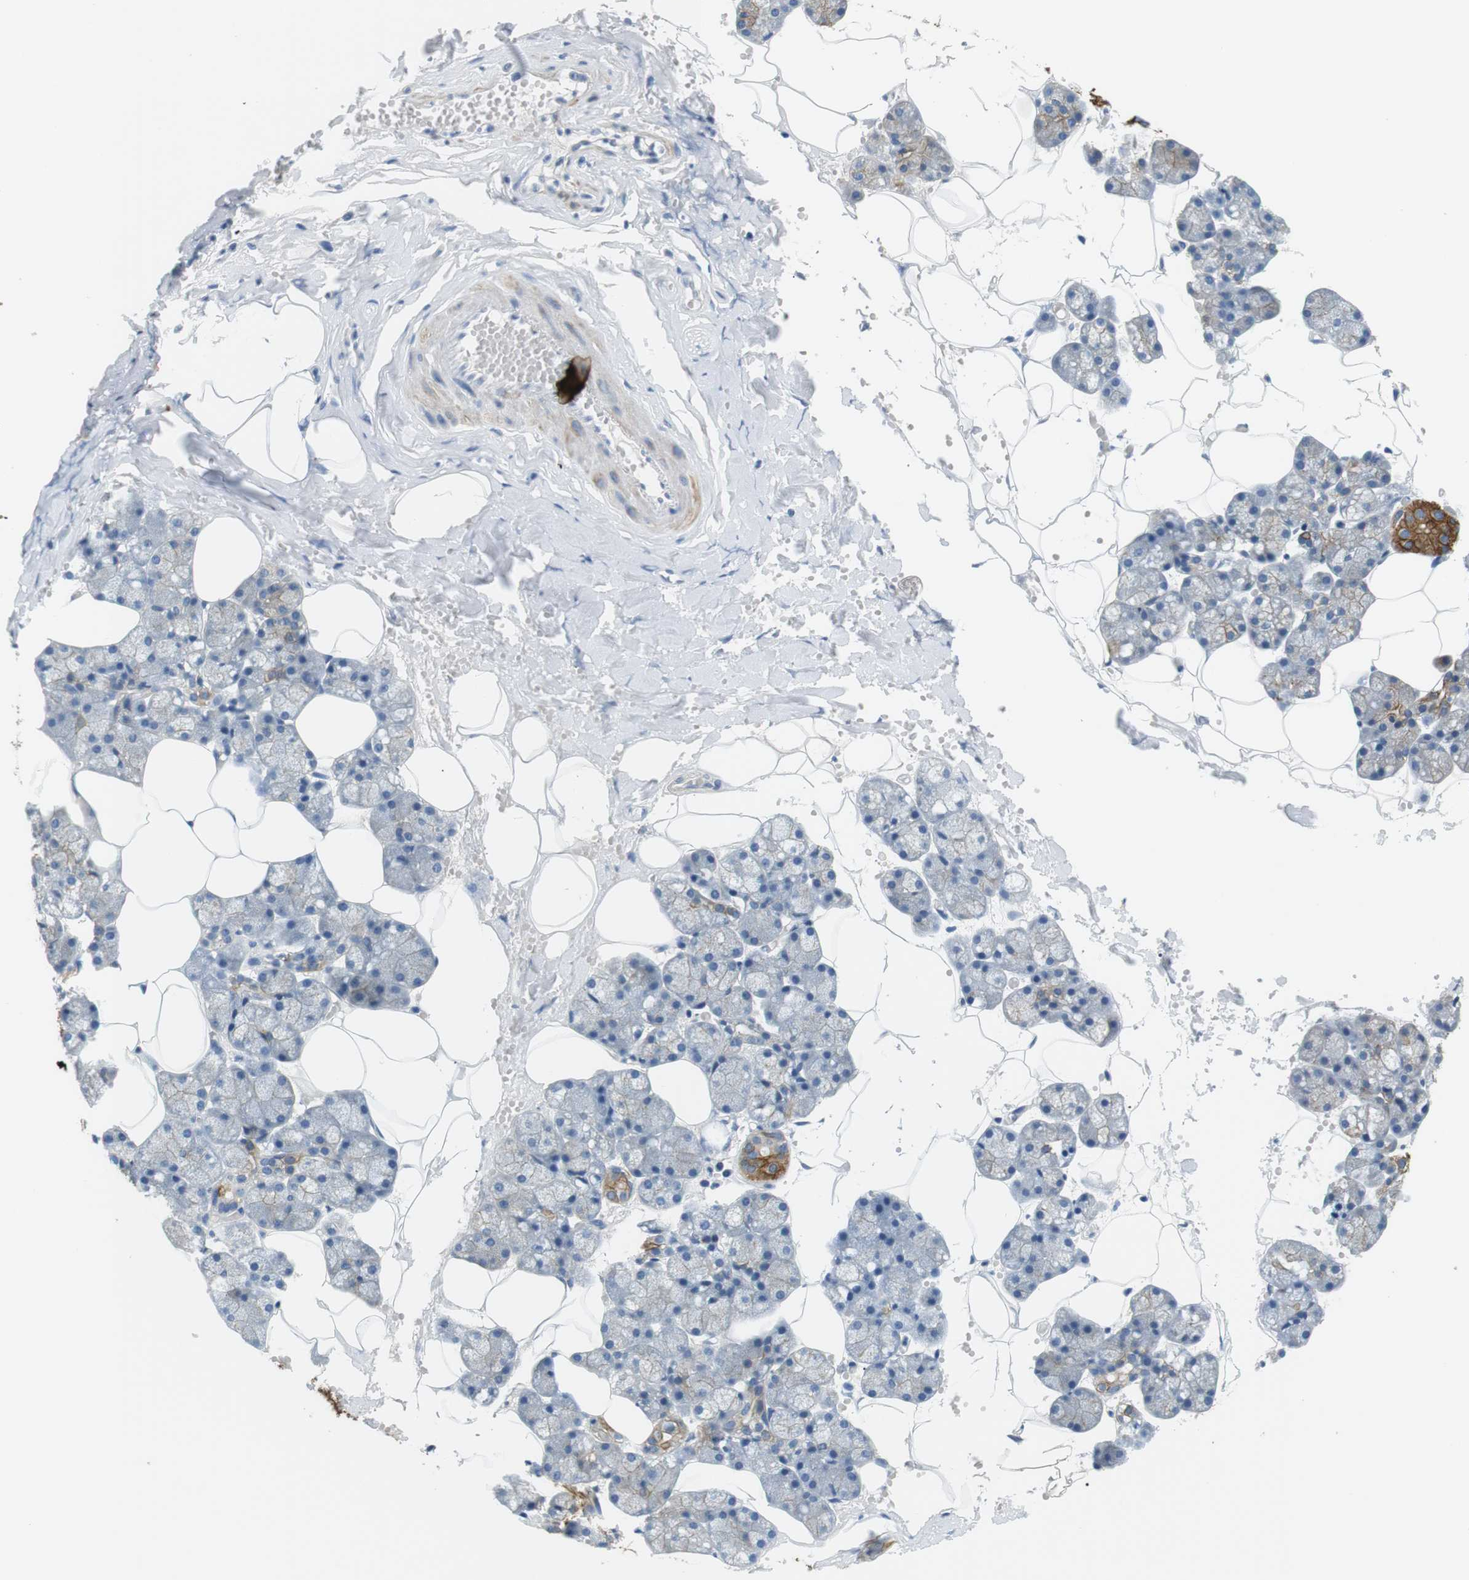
{"staining": {"intensity": "moderate", "quantity": "25%-75%", "location": "cytoplasmic/membranous"}, "tissue": "salivary gland", "cell_type": "Glandular cells", "image_type": "normal", "snomed": [{"axis": "morphology", "description": "Normal tissue, NOS"}, {"axis": "topography", "description": "Salivary gland"}], "caption": "Immunohistochemical staining of unremarkable human salivary gland exhibits 25%-75% levels of moderate cytoplasmic/membranous protein expression in about 25%-75% of glandular cells.", "gene": "UNC5CL", "patient": {"sex": "male", "age": 62}}